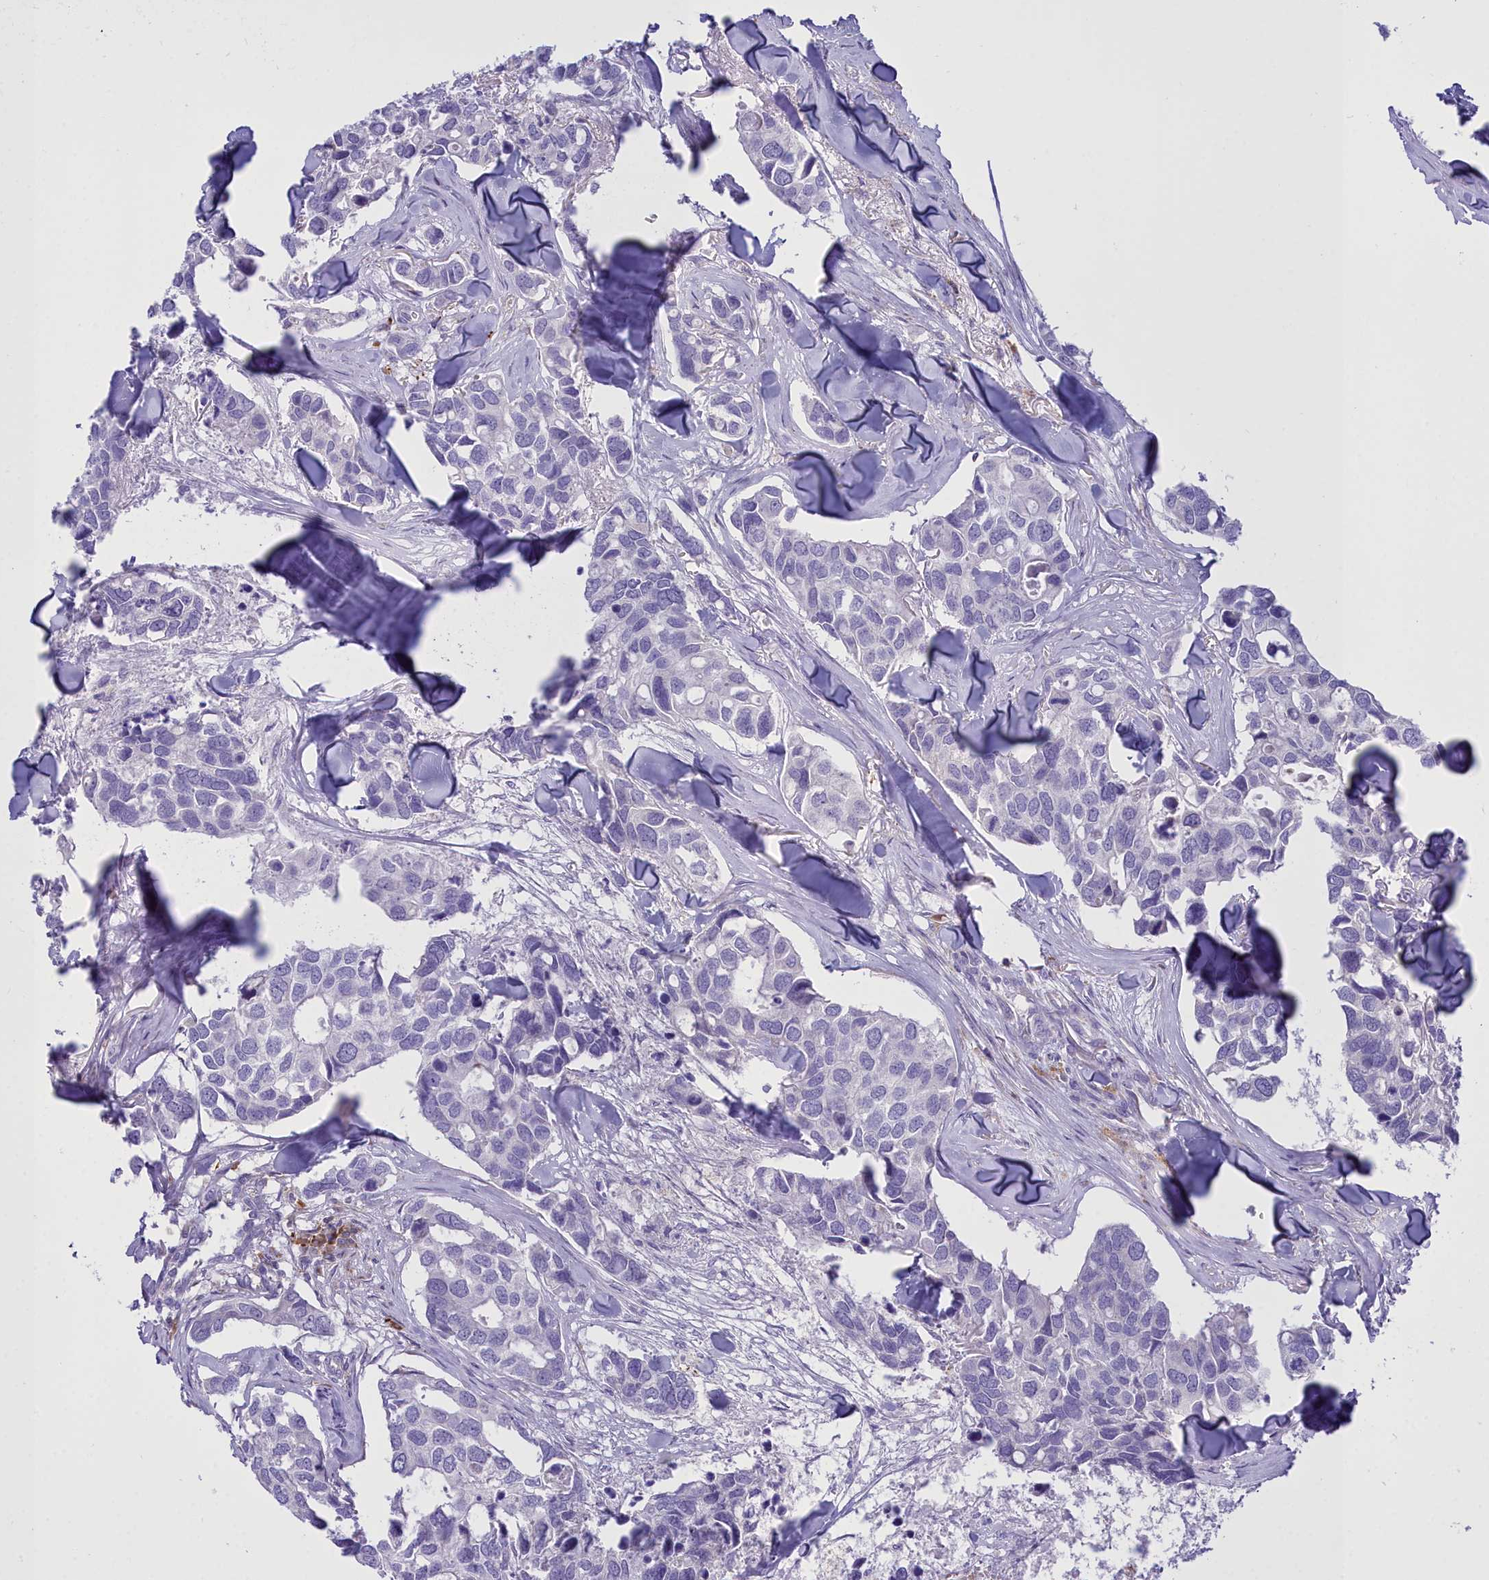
{"staining": {"intensity": "negative", "quantity": "none", "location": "none"}, "tissue": "breast cancer", "cell_type": "Tumor cells", "image_type": "cancer", "snomed": [{"axis": "morphology", "description": "Duct carcinoma"}, {"axis": "topography", "description": "Breast"}], "caption": "Tumor cells are negative for protein expression in human breast cancer (intraductal carcinoma).", "gene": "CD5", "patient": {"sex": "female", "age": 83}}